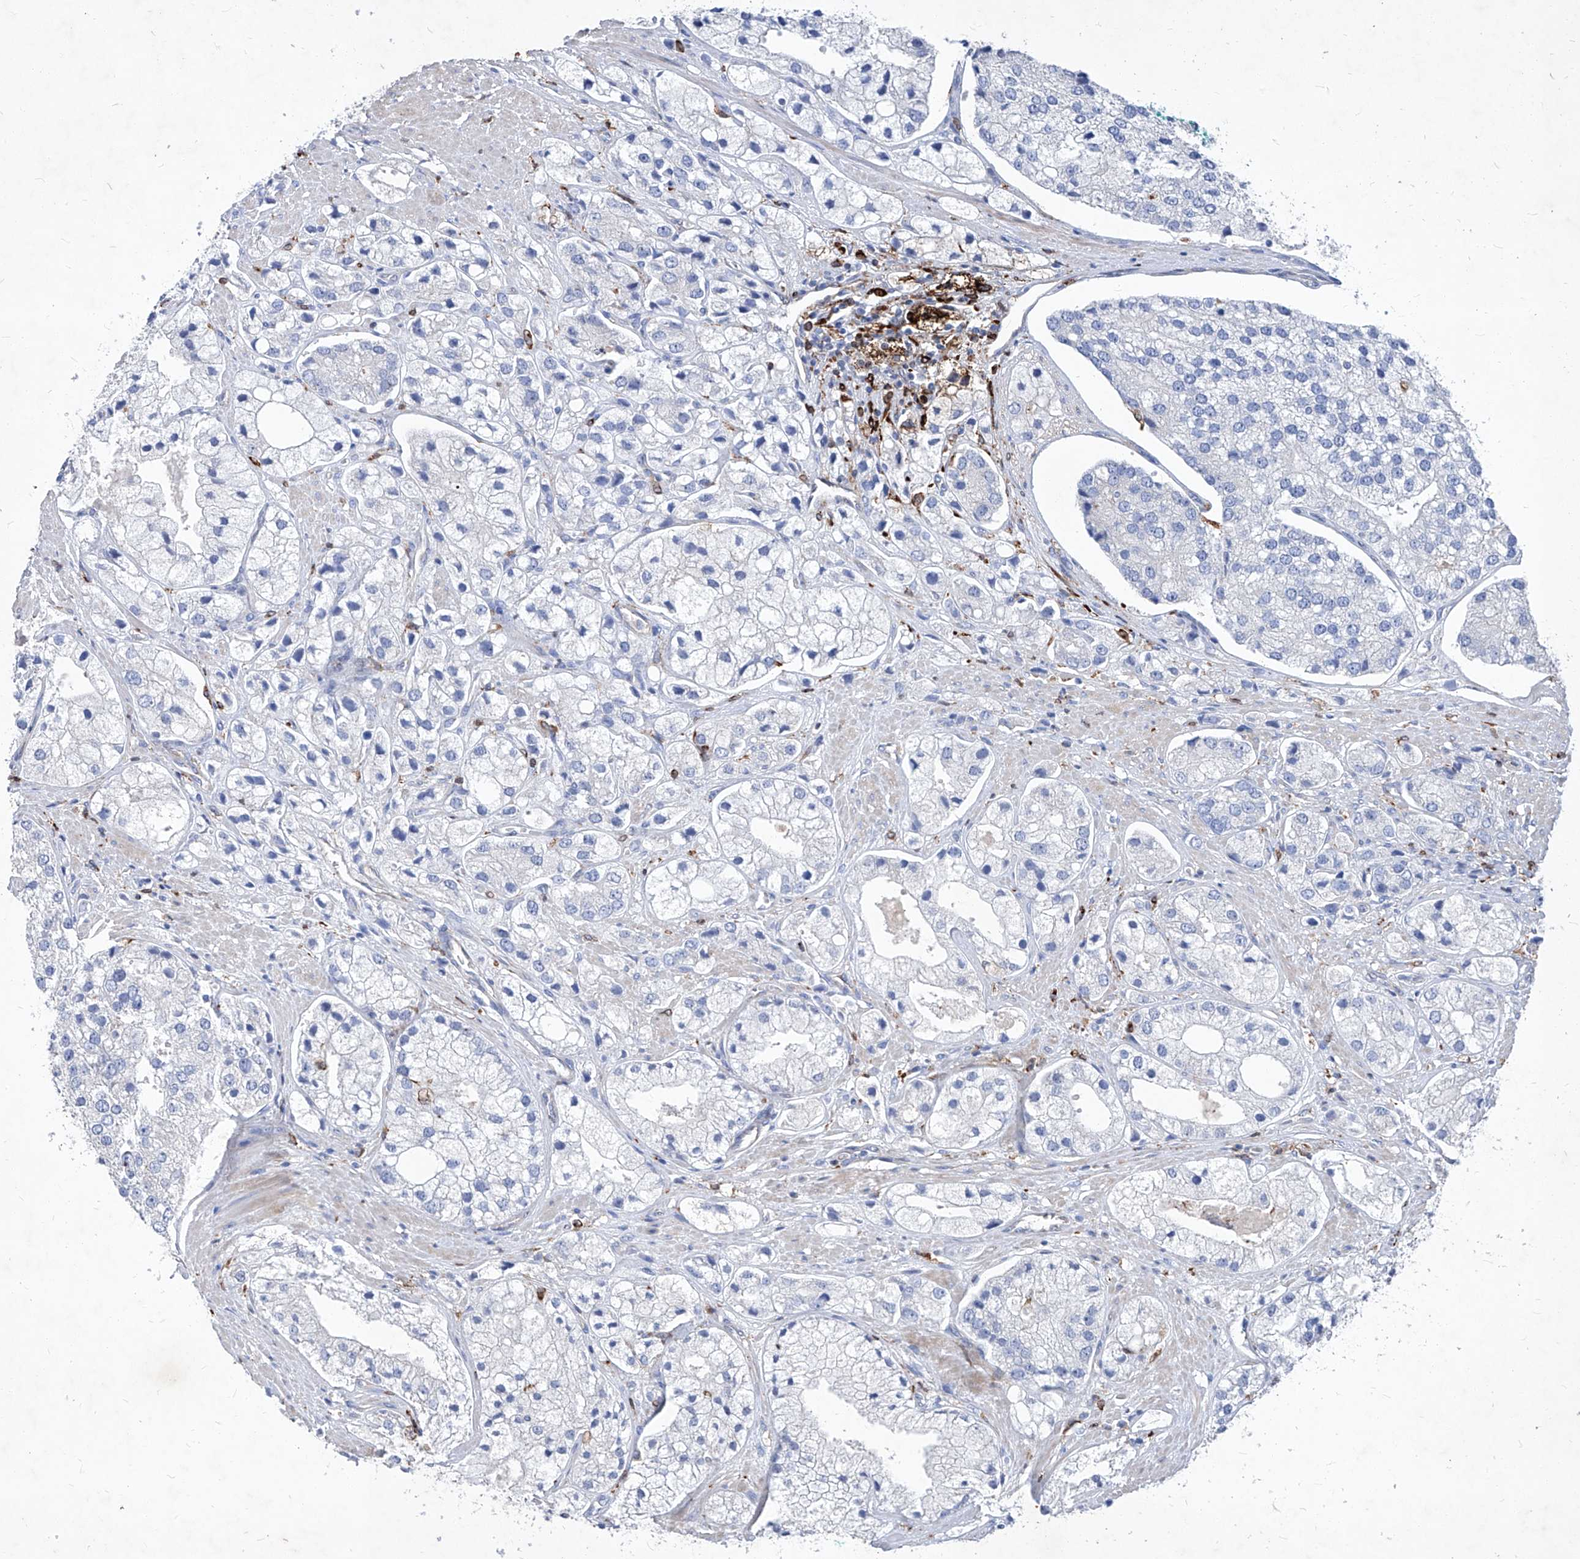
{"staining": {"intensity": "negative", "quantity": "none", "location": "none"}, "tissue": "prostate cancer", "cell_type": "Tumor cells", "image_type": "cancer", "snomed": [{"axis": "morphology", "description": "Adenocarcinoma, High grade"}, {"axis": "topography", "description": "Prostate"}], "caption": "High-grade adenocarcinoma (prostate) was stained to show a protein in brown. There is no significant expression in tumor cells. (DAB immunohistochemistry (IHC) with hematoxylin counter stain).", "gene": "UBOX5", "patient": {"sex": "male", "age": 50}}